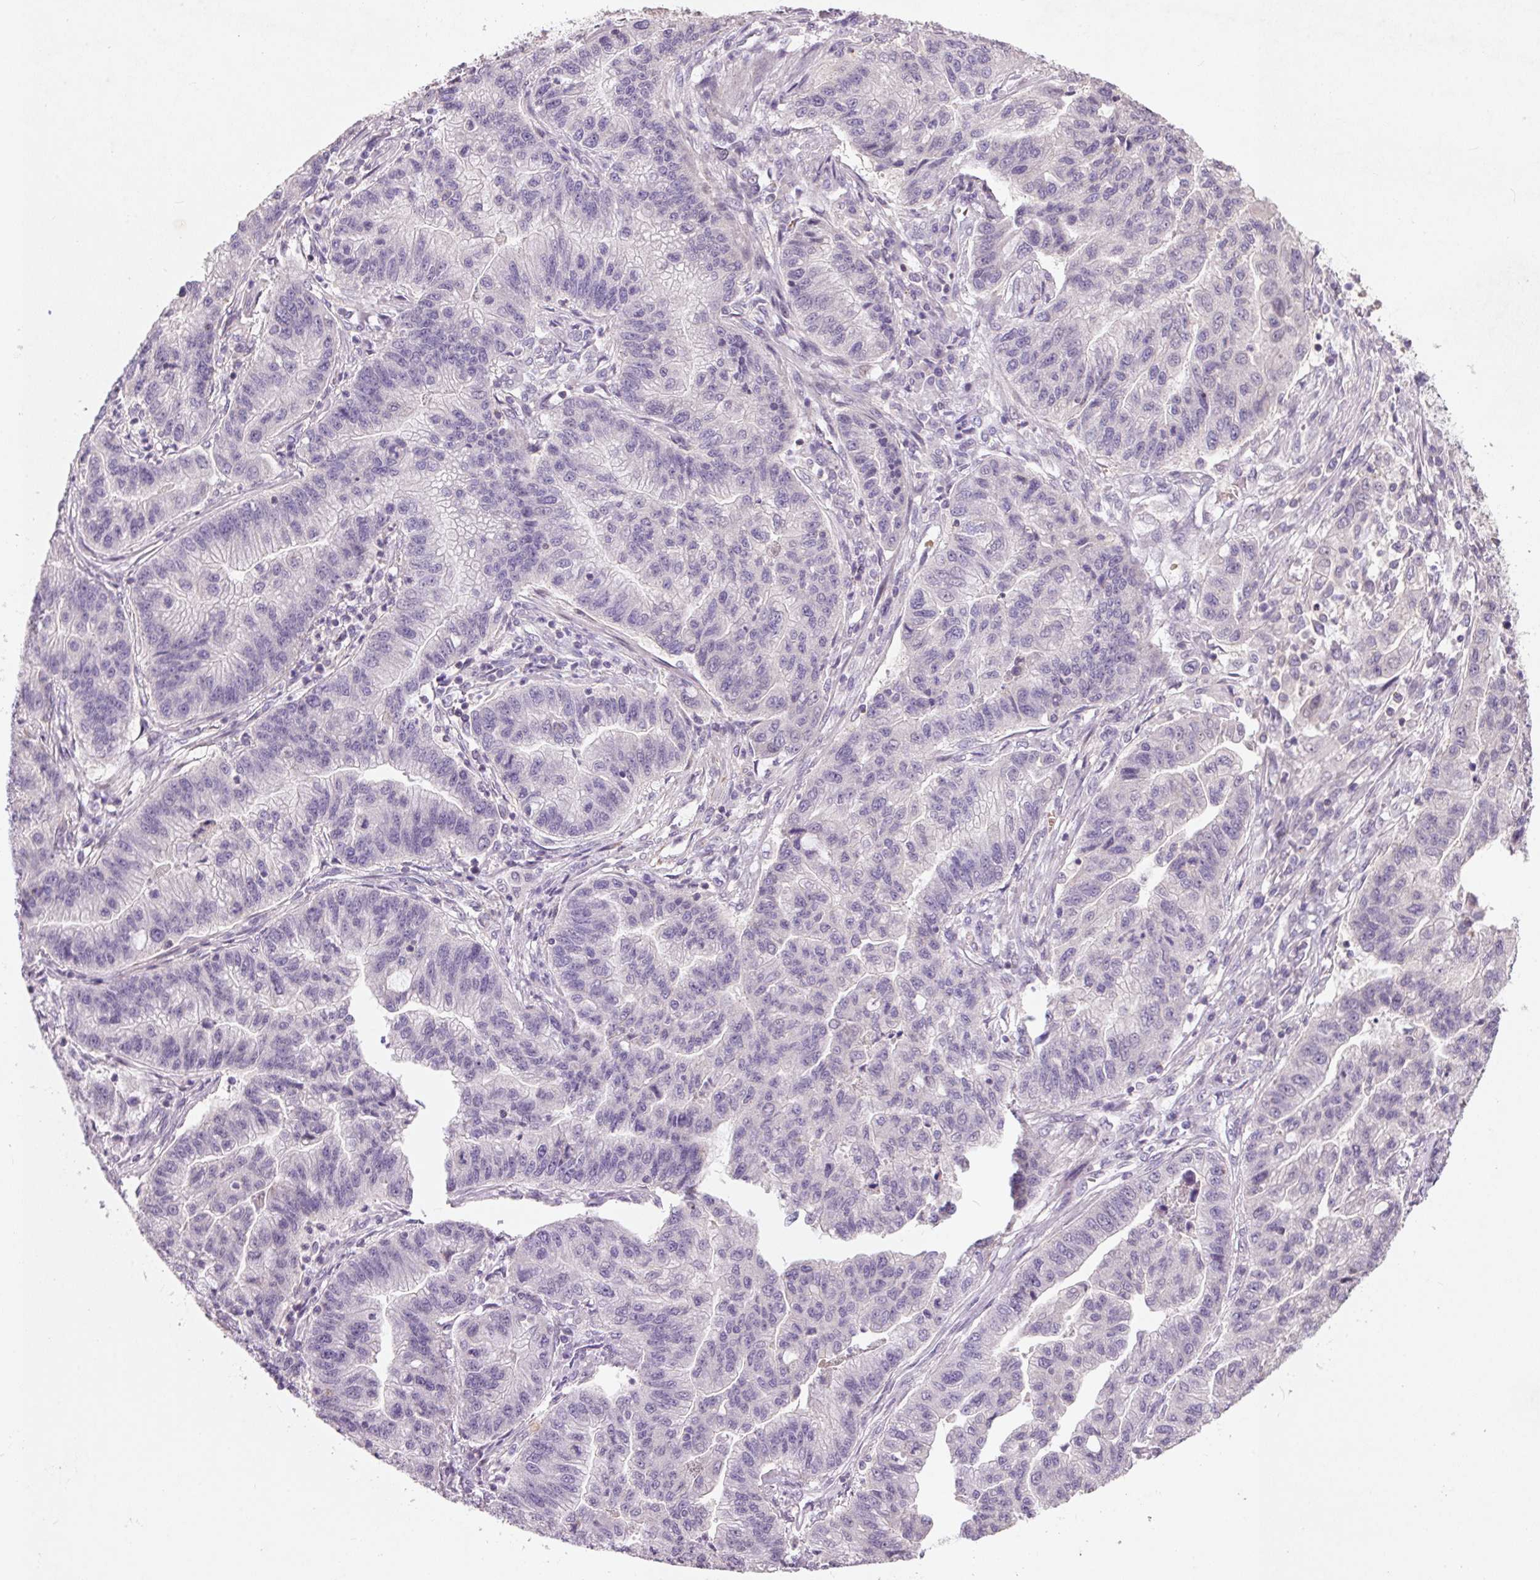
{"staining": {"intensity": "negative", "quantity": "none", "location": "none"}, "tissue": "stomach cancer", "cell_type": "Tumor cells", "image_type": "cancer", "snomed": [{"axis": "morphology", "description": "Adenocarcinoma, NOS"}, {"axis": "topography", "description": "Stomach"}], "caption": "This micrograph is of stomach cancer stained with immunohistochemistry (IHC) to label a protein in brown with the nuclei are counter-stained blue. There is no staining in tumor cells.", "gene": "KCNK15", "patient": {"sex": "male", "age": 83}}